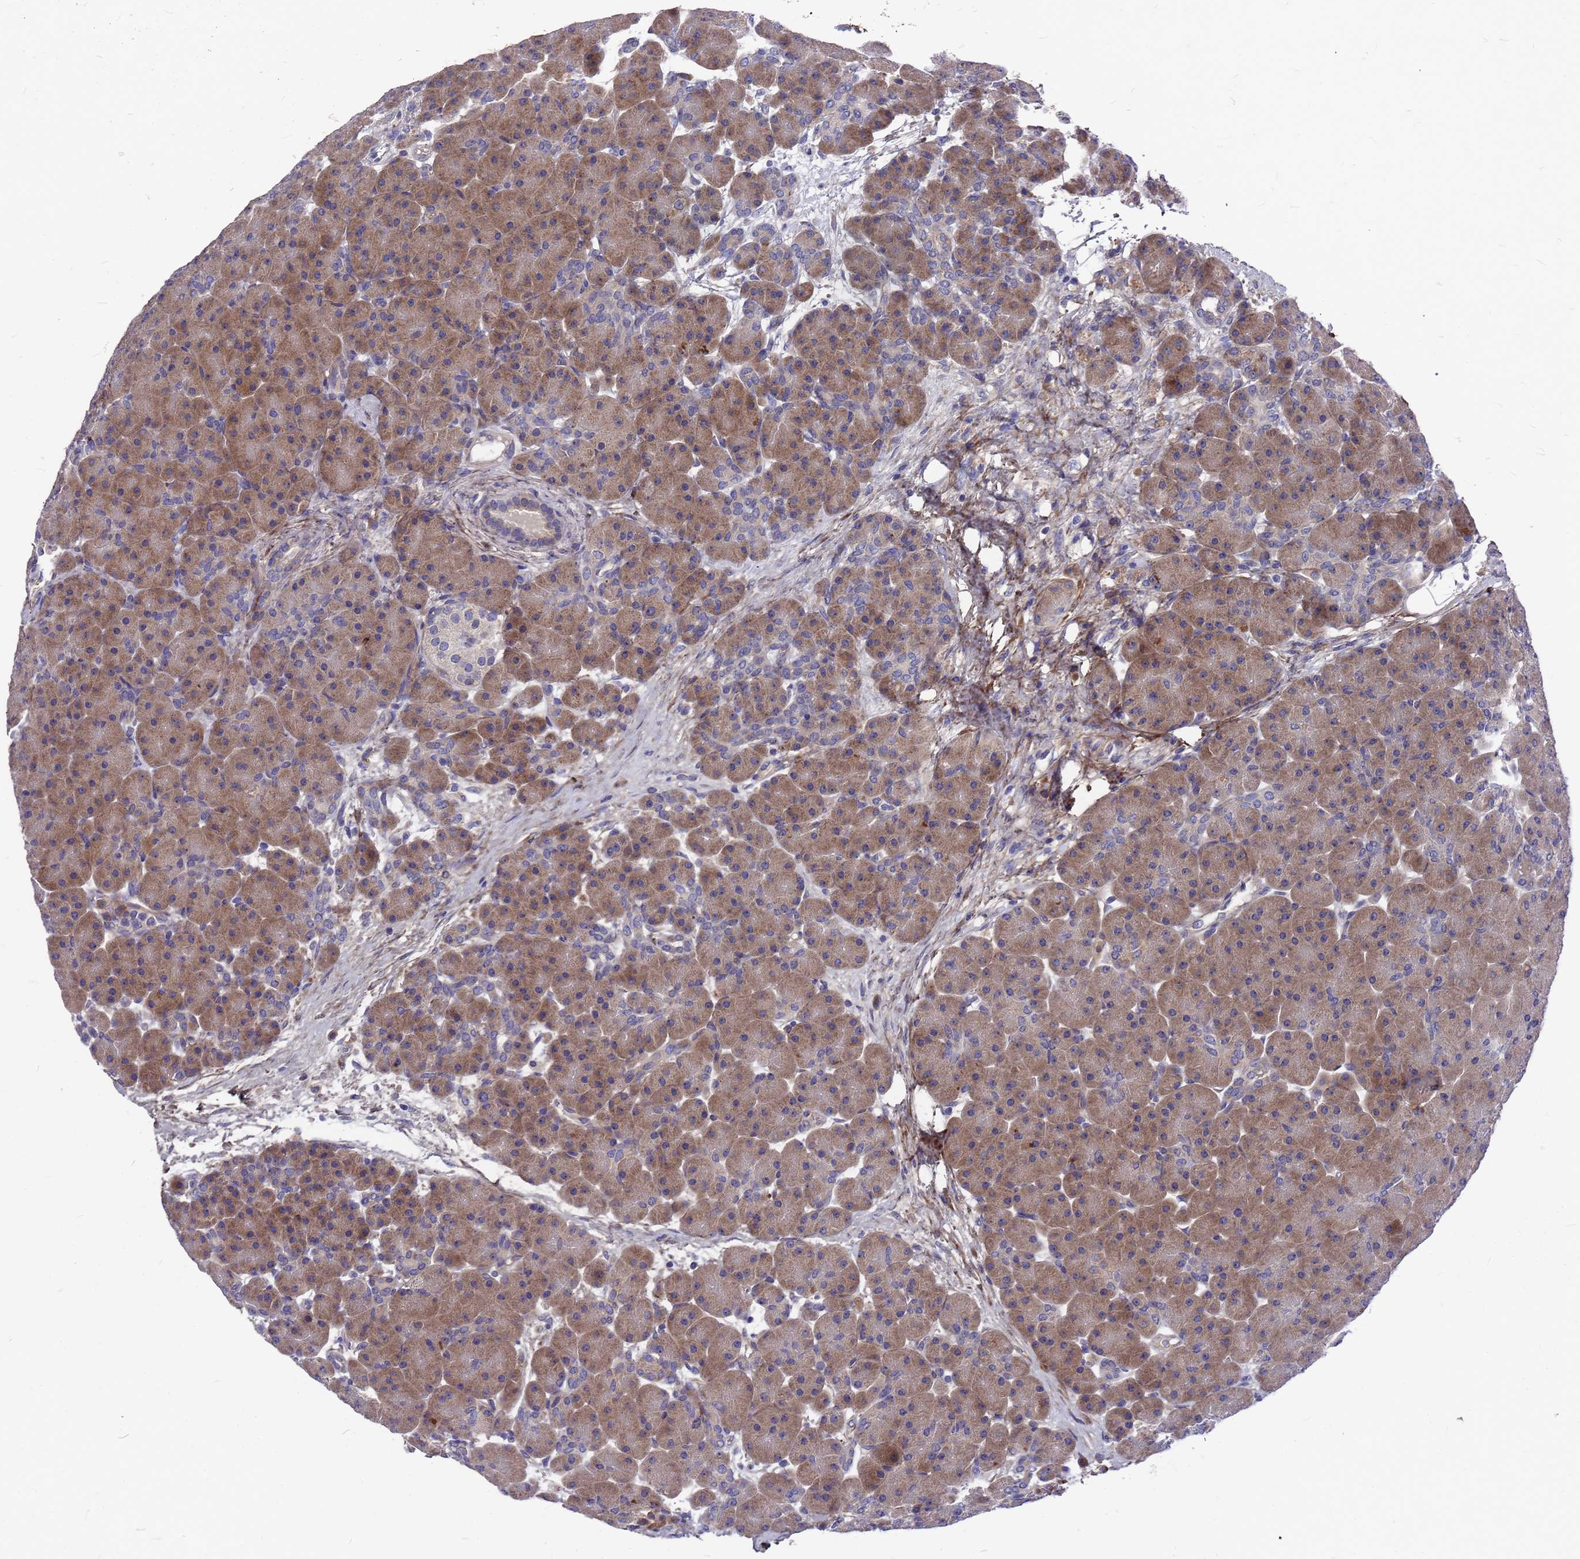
{"staining": {"intensity": "moderate", "quantity": "25%-75%", "location": "cytoplasmic/membranous"}, "tissue": "pancreas", "cell_type": "Exocrine glandular cells", "image_type": "normal", "snomed": [{"axis": "morphology", "description": "Normal tissue, NOS"}, {"axis": "topography", "description": "Pancreas"}], "caption": "IHC of benign pancreas displays medium levels of moderate cytoplasmic/membranous positivity in approximately 25%-75% of exocrine glandular cells.", "gene": "ZNF717", "patient": {"sex": "male", "age": 66}}